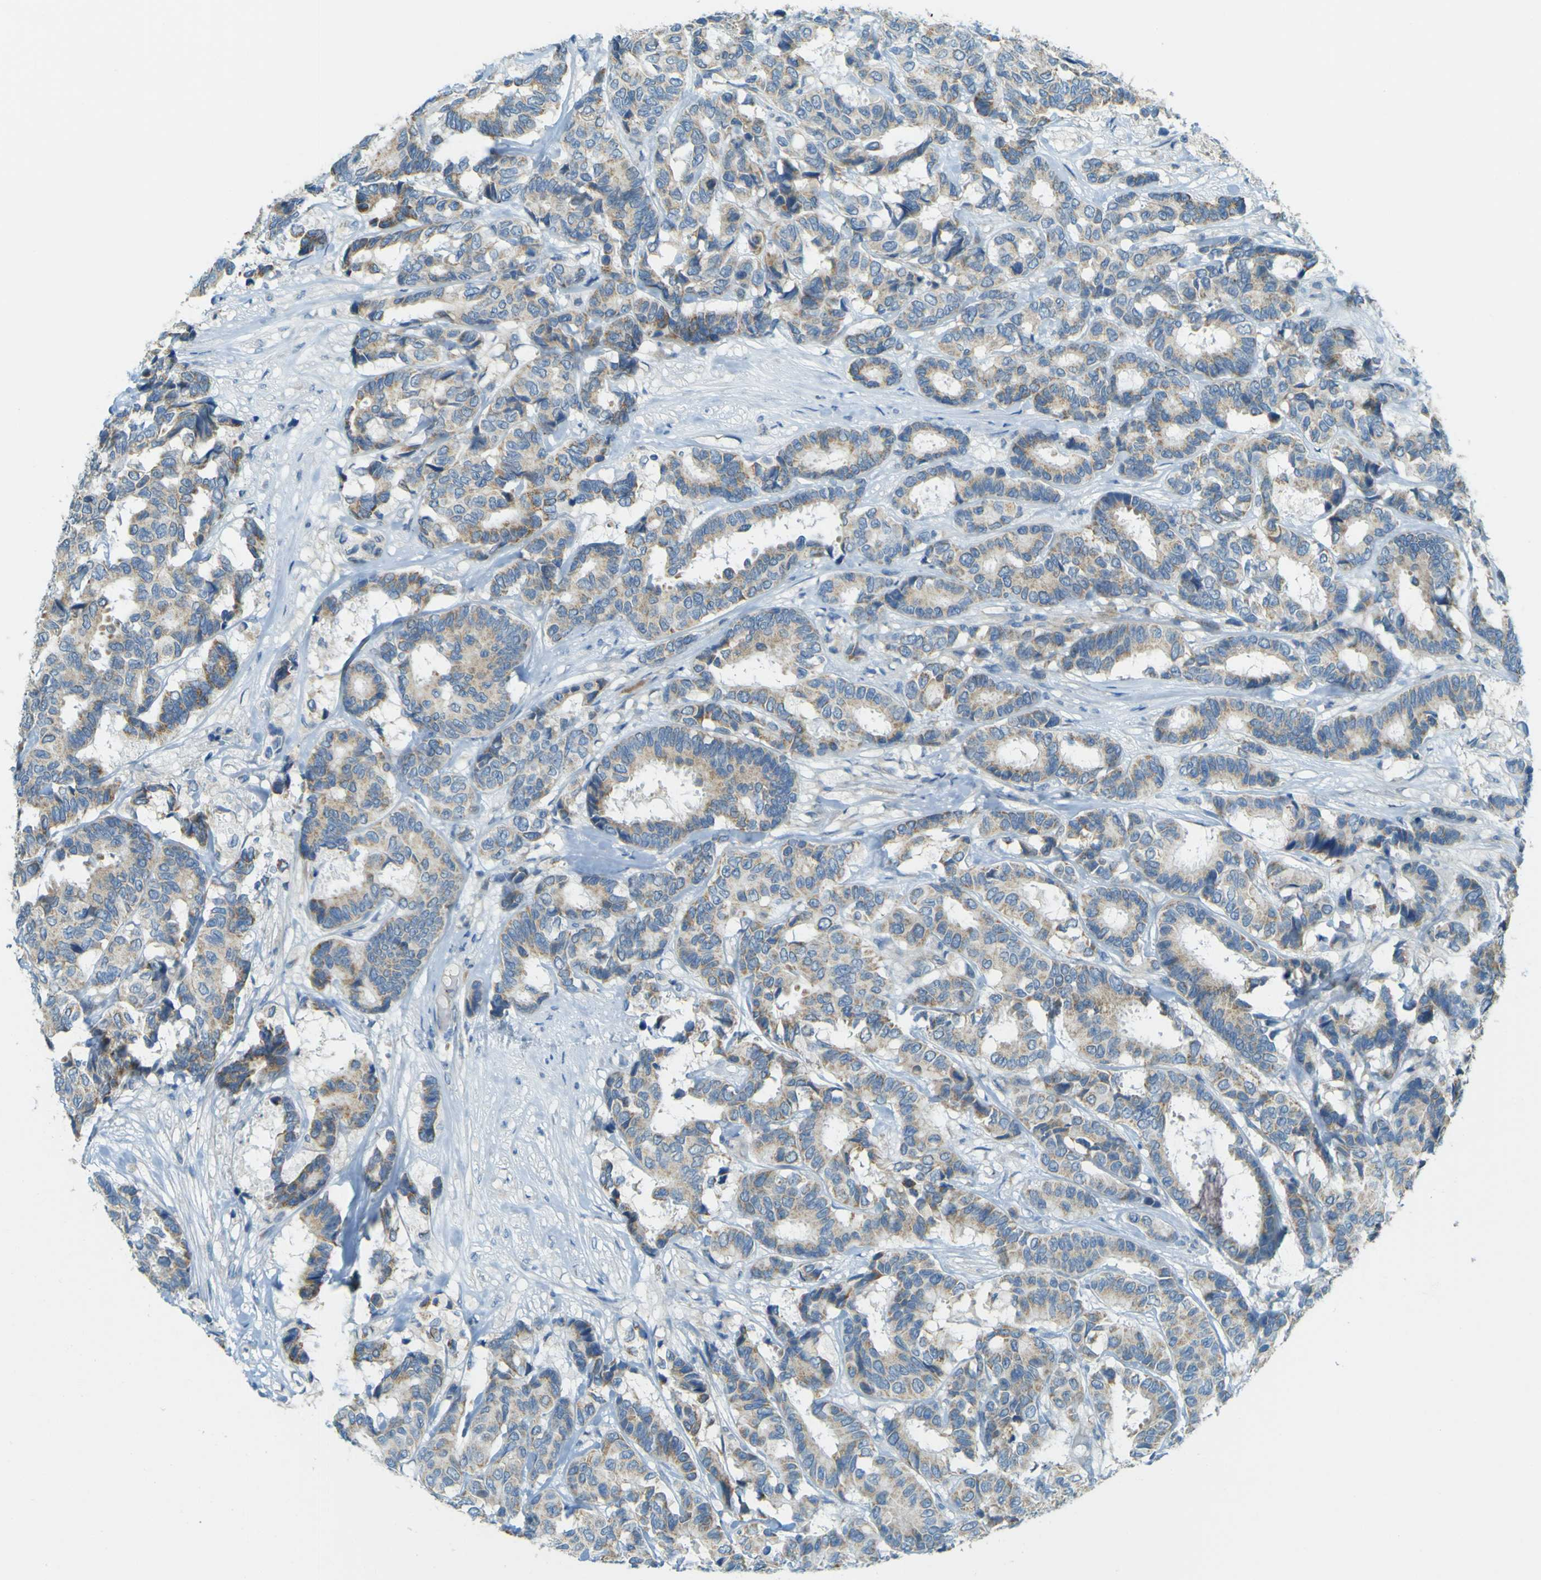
{"staining": {"intensity": "weak", "quantity": ">75%", "location": "cytoplasmic/membranous"}, "tissue": "breast cancer", "cell_type": "Tumor cells", "image_type": "cancer", "snomed": [{"axis": "morphology", "description": "Duct carcinoma"}, {"axis": "topography", "description": "Breast"}], "caption": "Invasive ductal carcinoma (breast) stained for a protein displays weak cytoplasmic/membranous positivity in tumor cells.", "gene": "FKTN", "patient": {"sex": "female", "age": 45}}